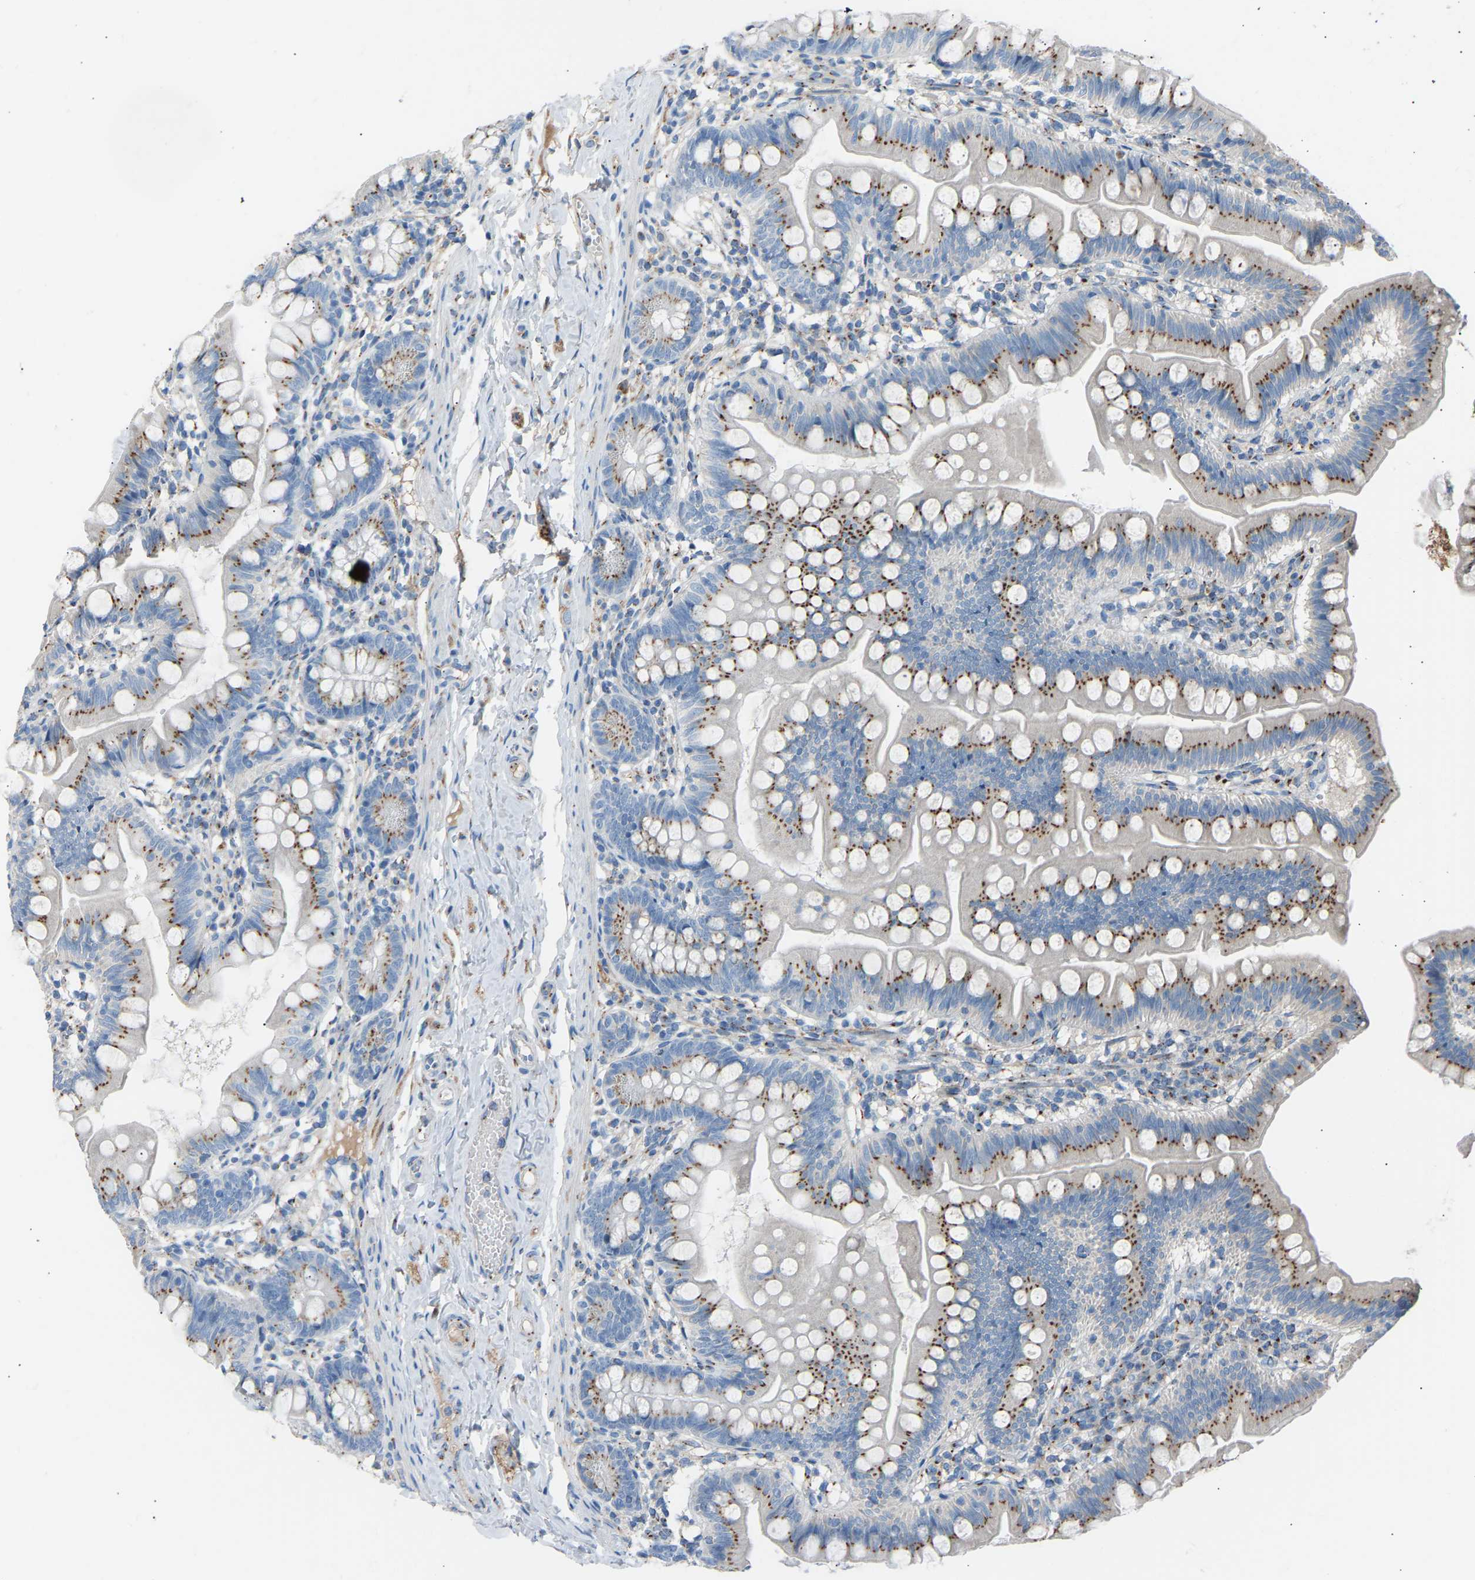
{"staining": {"intensity": "moderate", "quantity": ">75%", "location": "cytoplasmic/membranous"}, "tissue": "small intestine", "cell_type": "Glandular cells", "image_type": "normal", "snomed": [{"axis": "morphology", "description": "Normal tissue, NOS"}, {"axis": "topography", "description": "Small intestine"}], "caption": "The photomicrograph reveals a brown stain indicating the presence of a protein in the cytoplasmic/membranous of glandular cells in small intestine. Ihc stains the protein in brown and the nuclei are stained blue.", "gene": "CYREN", "patient": {"sex": "male", "age": 7}}